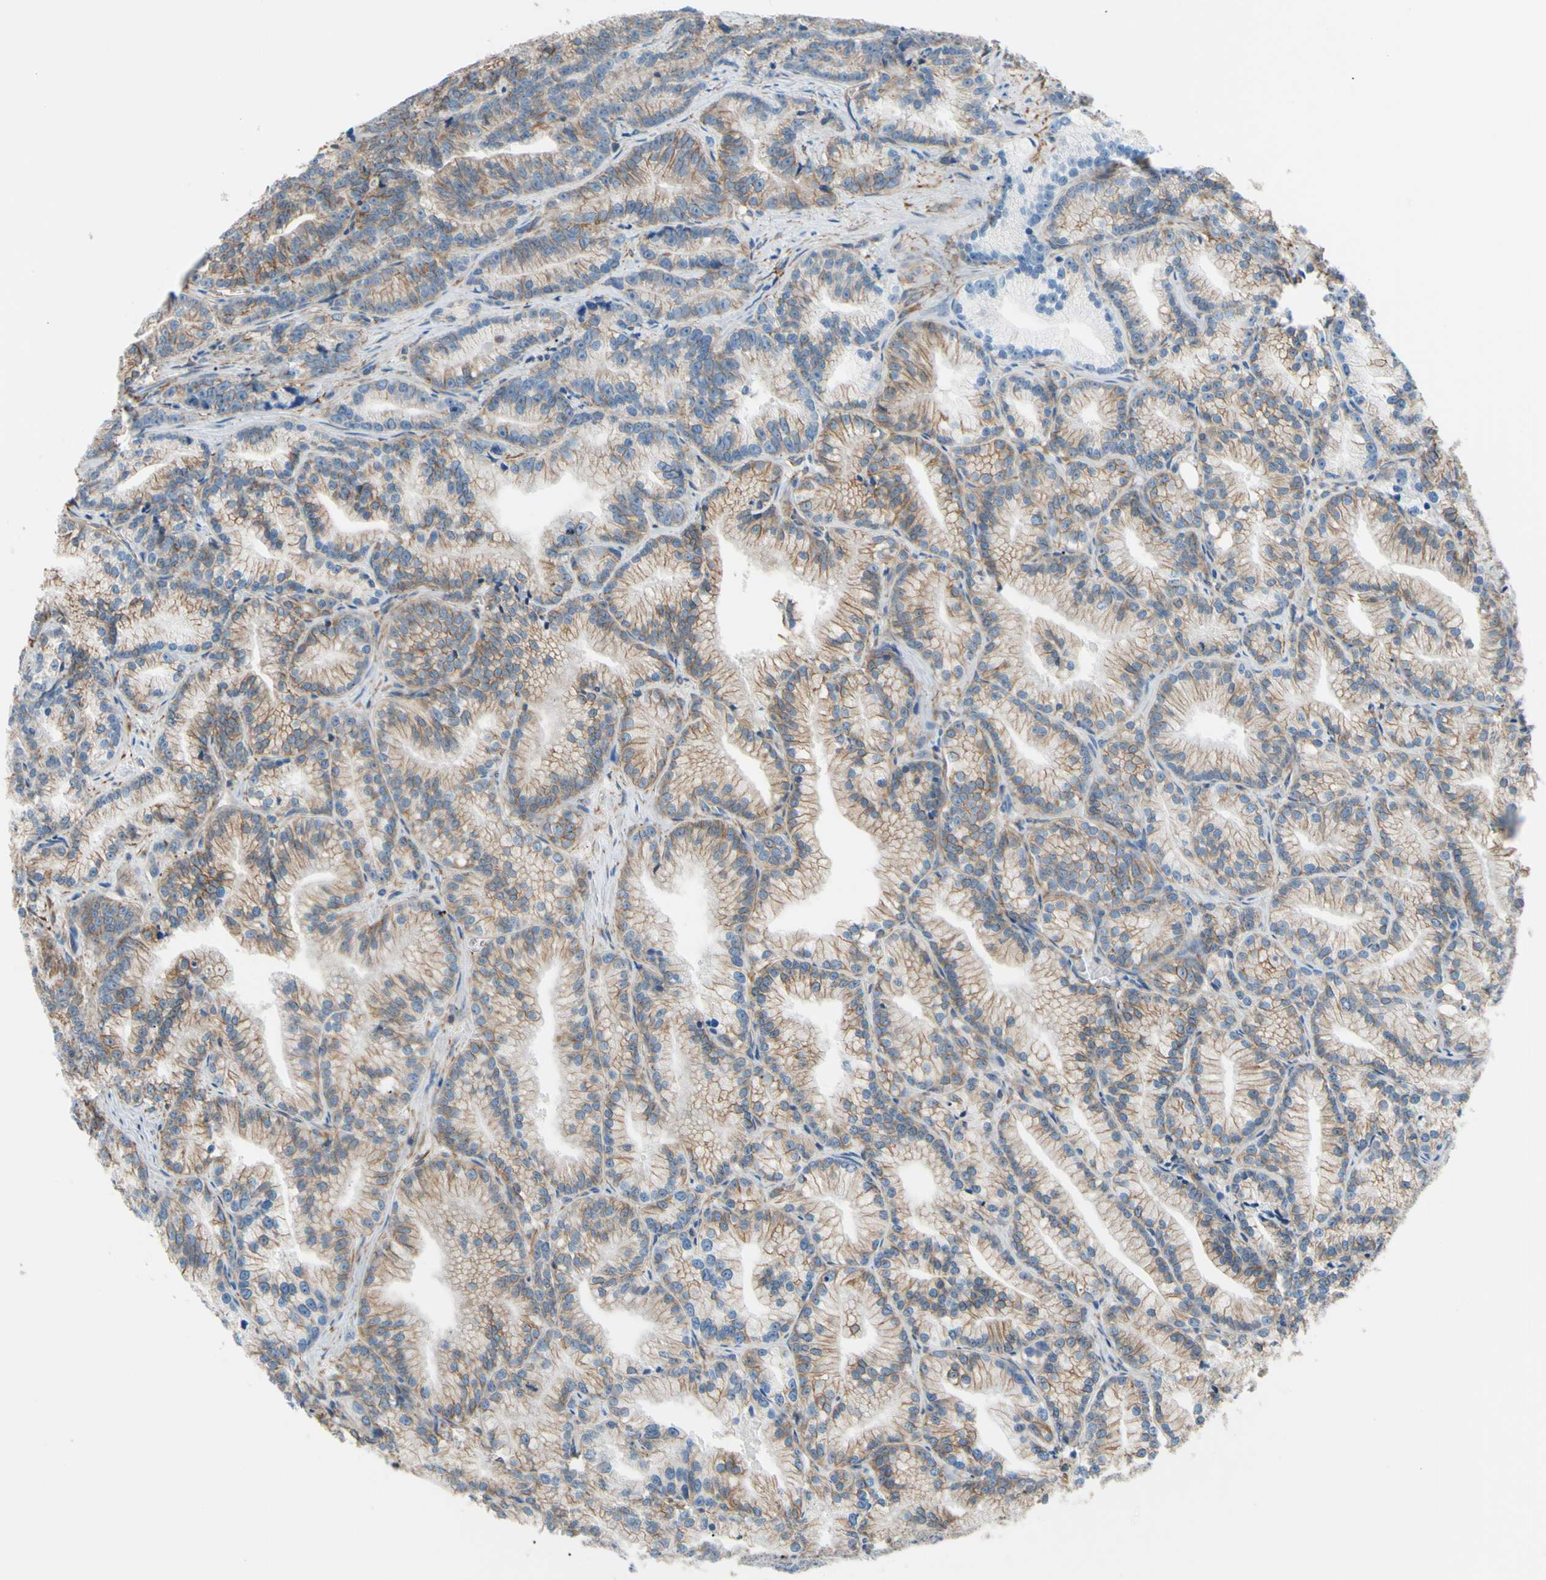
{"staining": {"intensity": "weak", "quantity": "25%-75%", "location": "cytoplasmic/membranous"}, "tissue": "prostate cancer", "cell_type": "Tumor cells", "image_type": "cancer", "snomed": [{"axis": "morphology", "description": "Adenocarcinoma, Low grade"}, {"axis": "topography", "description": "Prostate"}], "caption": "IHC (DAB (3,3'-diaminobenzidine)) staining of prostate adenocarcinoma (low-grade) shows weak cytoplasmic/membranous protein expression in about 25%-75% of tumor cells.", "gene": "ADD1", "patient": {"sex": "male", "age": 89}}